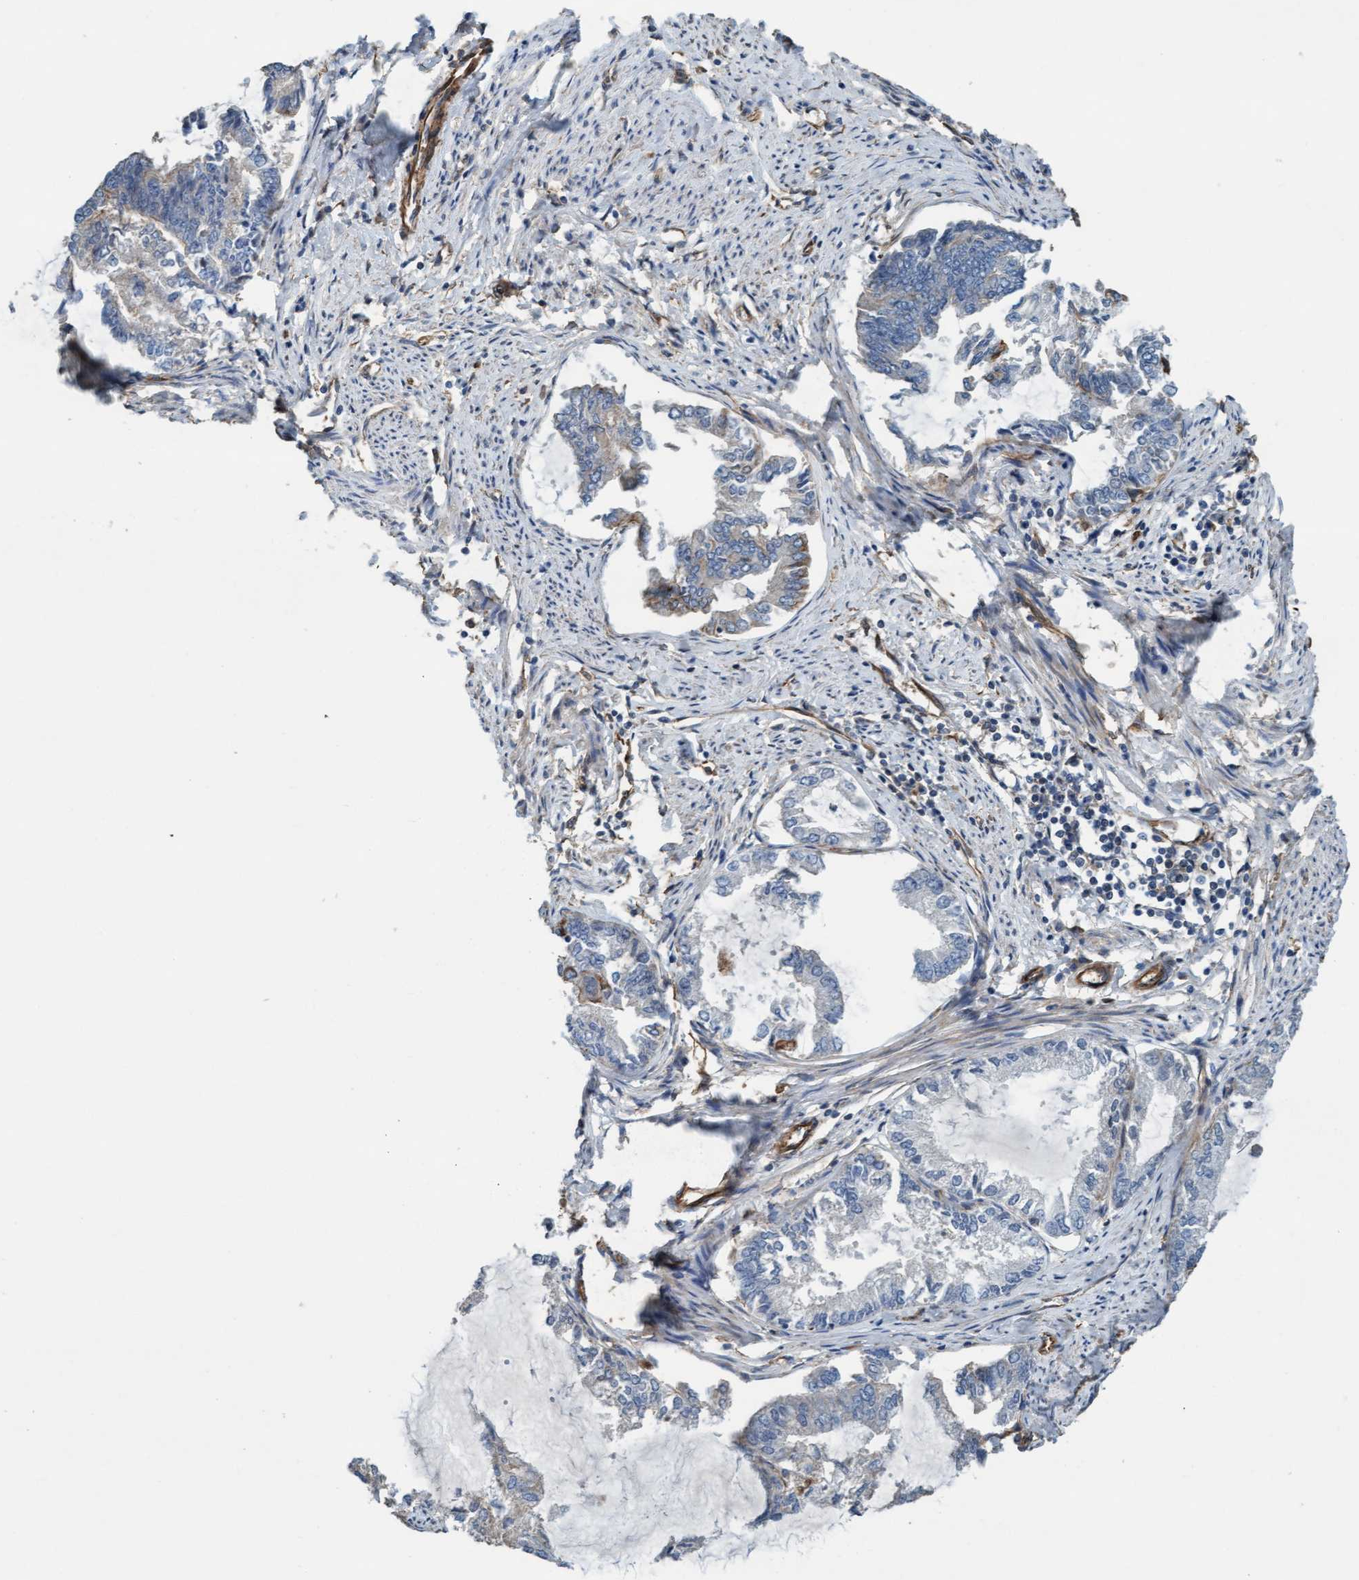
{"staining": {"intensity": "negative", "quantity": "none", "location": "none"}, "tissue": "endometrial cancer", "cell_type": "Tumor cells", "image_type": "cancer", "snomed": [{"axis": "morphology", "description": "Adenocarcinoma, NOS"}, {"axis": "topography", "description": "Endometrium"}], "caption": "Protein analysis of adenocarcinoma (endometrial) reveals no significant expression in tumor cells.", "gene": "STXBP4", "patient": {"sex": "female", "age": 86}}